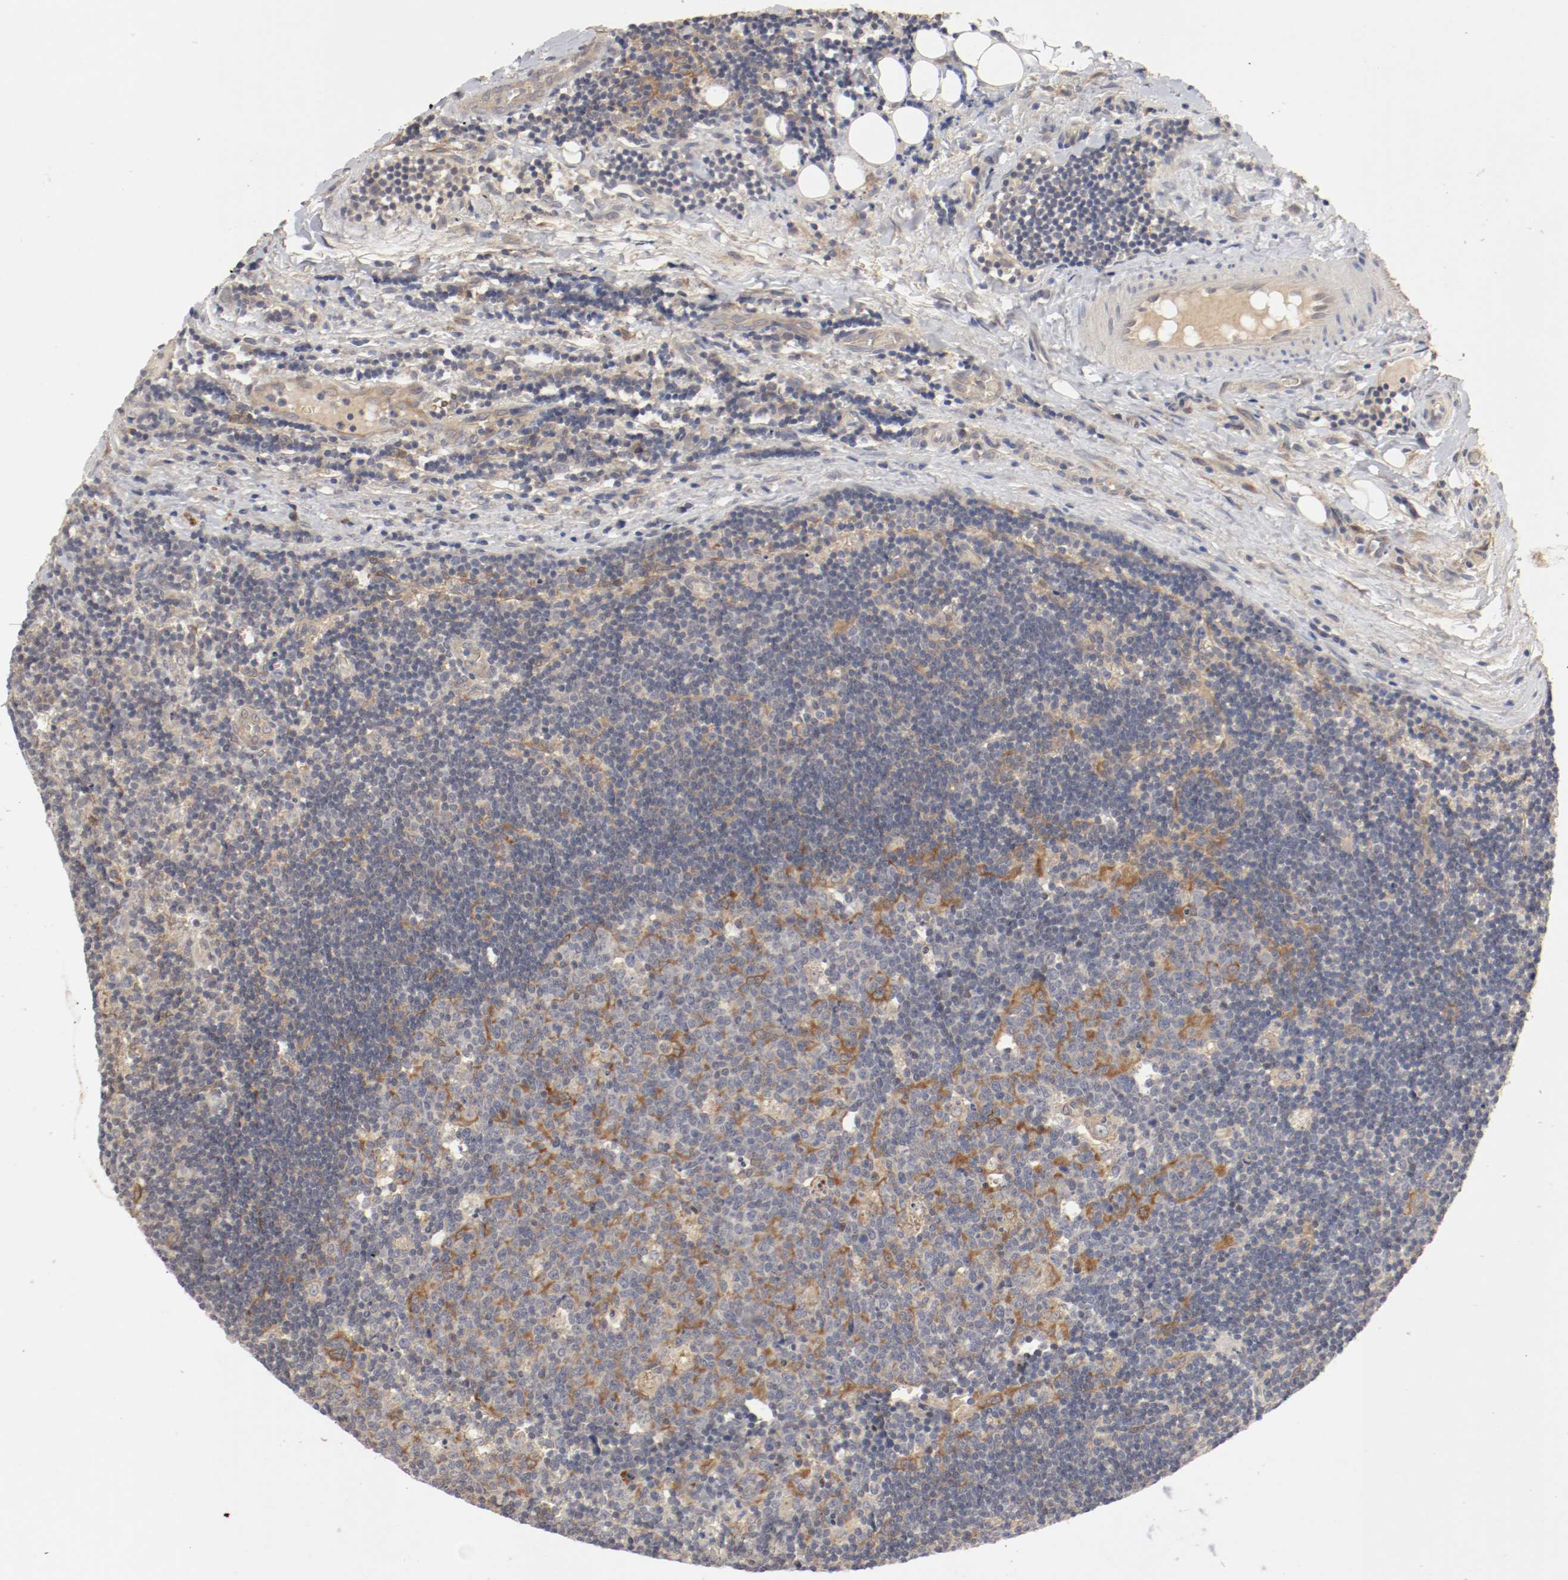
{"staining": {"intensity": "weak", "quantity": ">75%", "location": "cytoplasmic/membranous"}, "tissue": "lymph node", "cell_type": "Germinal center cells", "image_type": "normal", "snomed": [{"axis": "morphology", "description": "Normal tissue, NOS"}, {"axis": "topography", "description": "Lymph node"}, {"axis": "topography", "description": "Salivary gland"}], "caption": "The image displays a brown stain indicating the presence of a protein in the cytoplasmic/membranous of germinal center cells in lymph node. (brown staining indicates protein expression, while blue staining denotes nuclei).", "gene": "REN", "patient": {"sex": "male", "age": 8}}